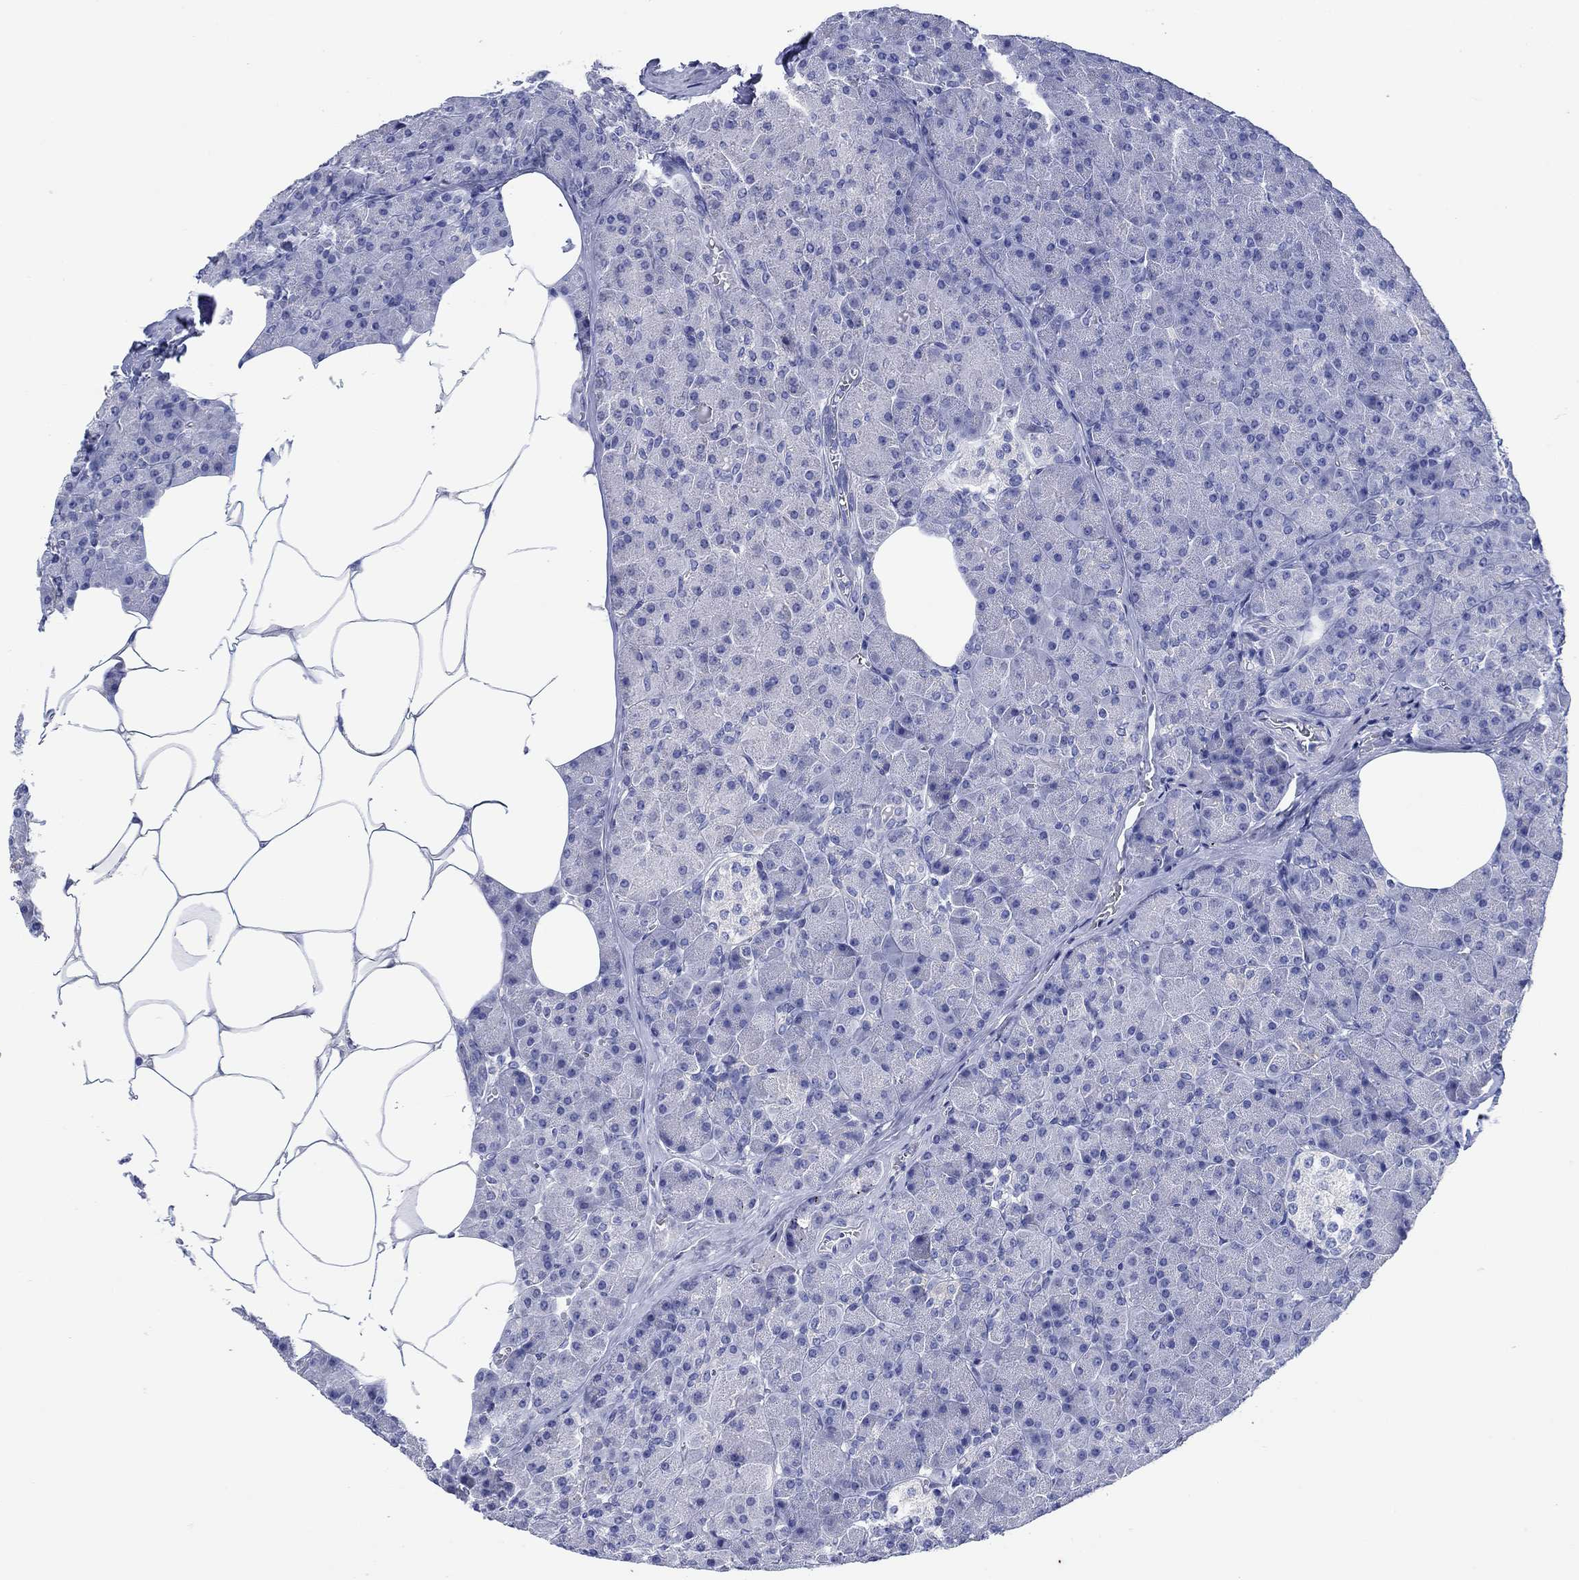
{"staining": {"intensity": "negative", "quantity": "none", "location": "none"}, "tissue": "pancreas", "cell_type": "Exocrine glandular cells", "image_type": "normal", "snomed": [{"axis": "morphology", "description": "Normal tissue, NOS"}, {"axis": "topography", "description": "Pancreas"}], "caption": "Immunohistochemistry (IHC) photomicrograph of benign human pancreas stained for a protein (brown), which shows no expression in exocrine glandular cells. (IHC, brightfield microscopy, high magnification).", "gene": "ENSG00000251537", "patient": {"sex": "female", "age": 45}}